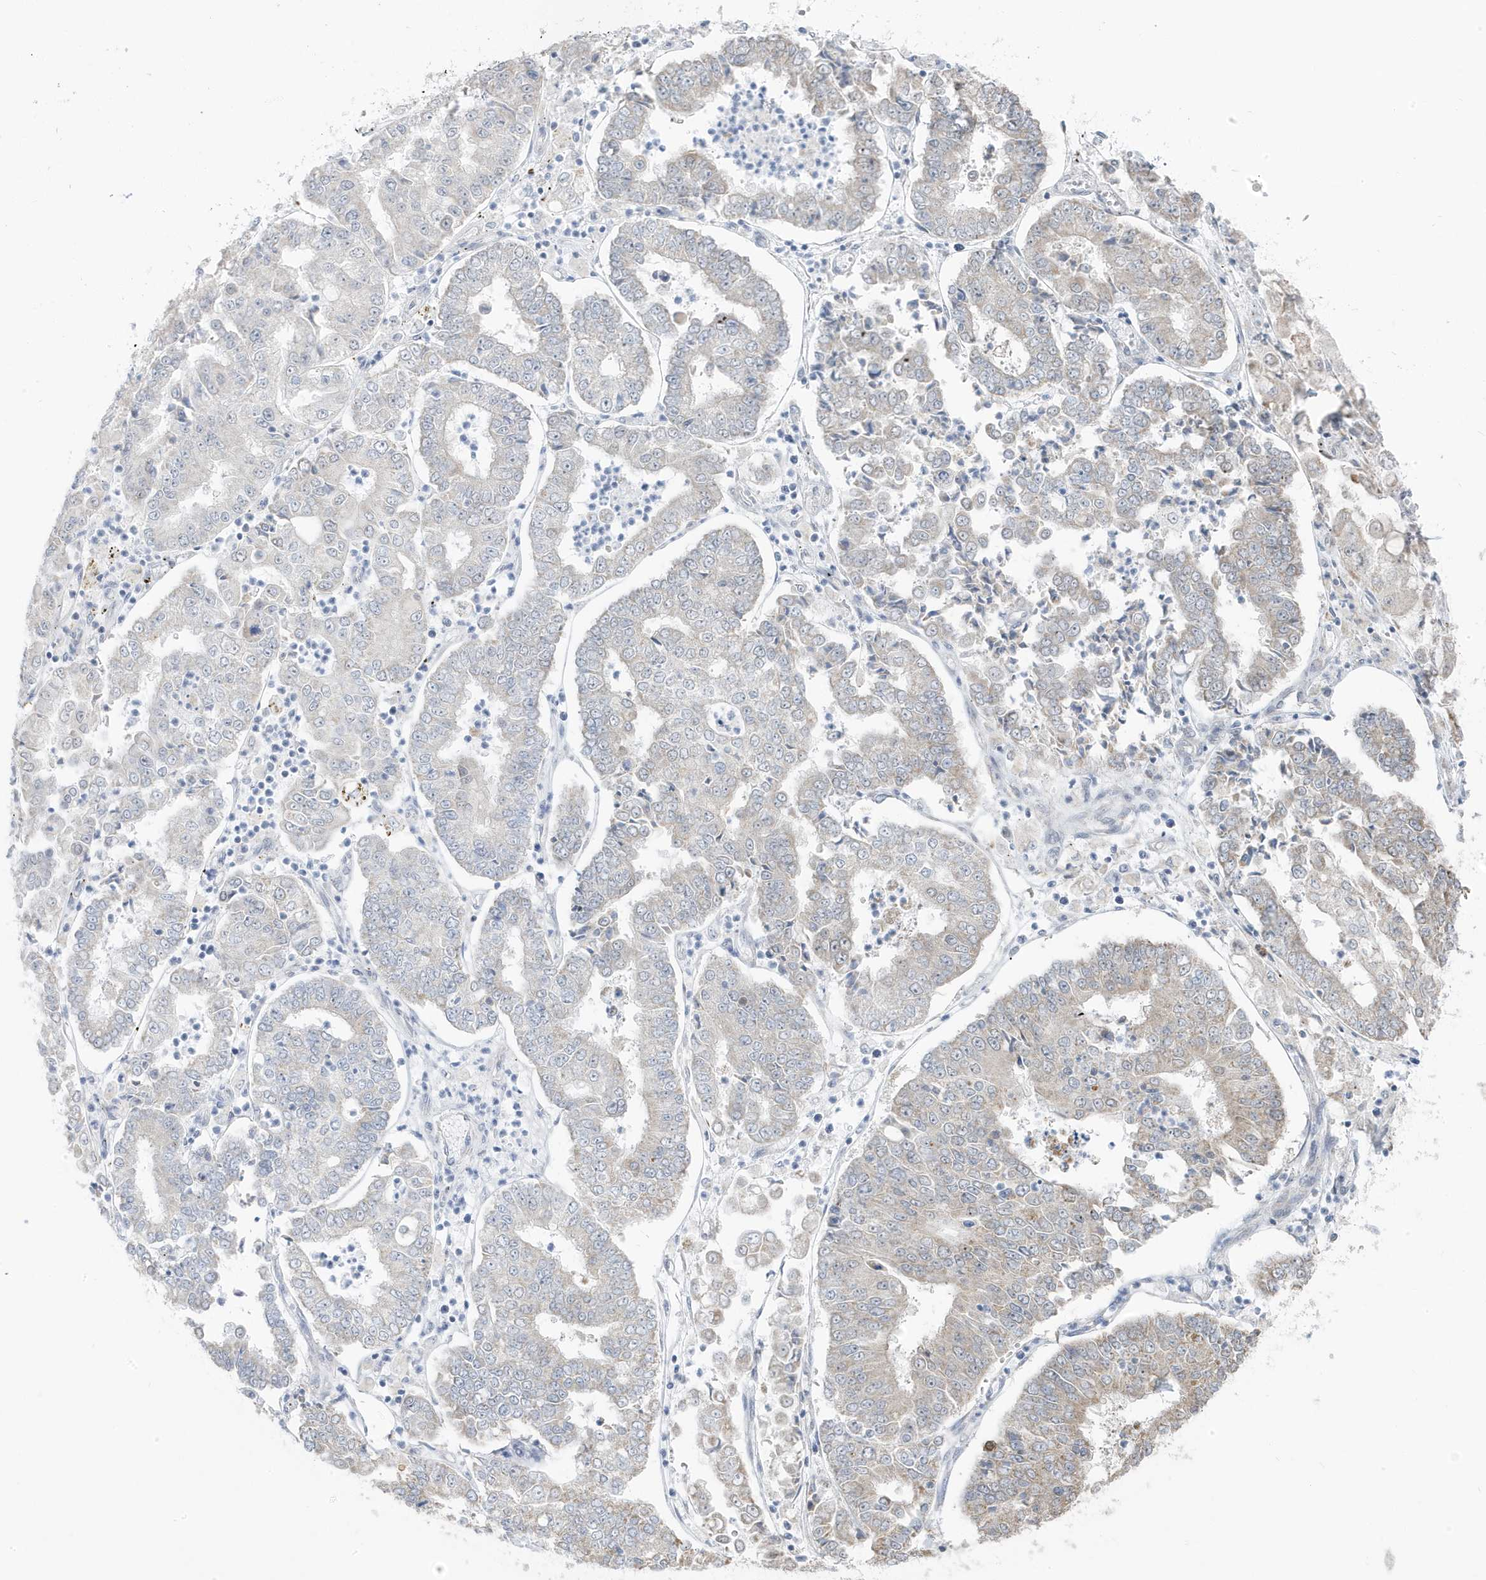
{"staining": {"intensity": "weak", "quantity": "<25%", "location": "cytoplasmic/membranous"}, "tissue": "stomach cancer", "cell_type": "Tumor cells", "image_type": "cancer", "snomed": [{"axis": "morphology", "description": "Adenocarcinoma, NOS"}, {"axis": "topography", "description": "Stomach"}], "caption": "This is an immunohistochemistry (IHC) photomicrograph of stomach adenocarcinoma. There is no expression in tumor cells.", "gene": "TSEN15", "patient": {"sex": "male", "age": 76}}